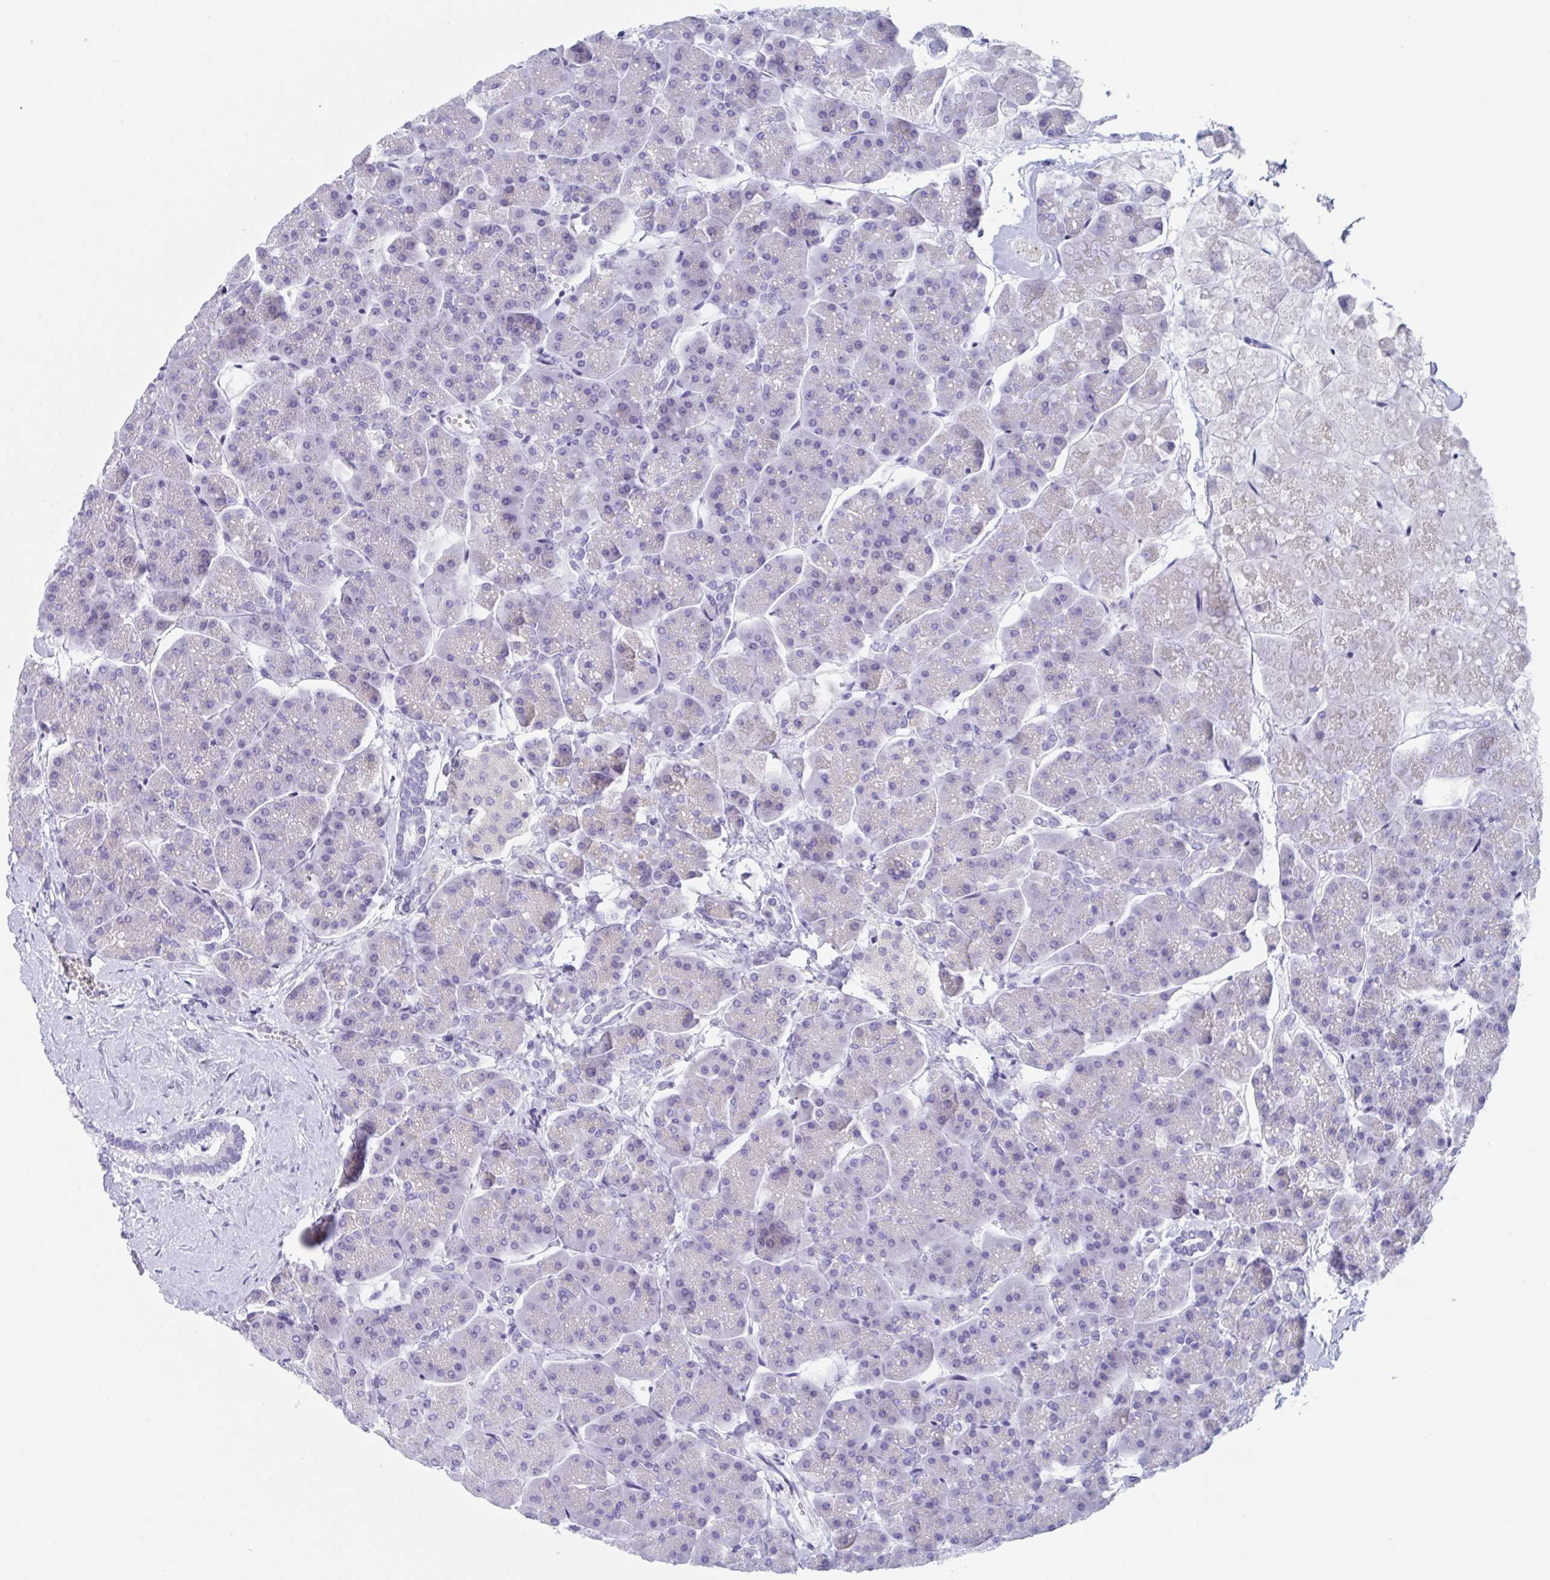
{"staining": {"intensity": "negative", "quantity": "none", "location": "none"}, "tissue": "pancreas", "cell_type": "Exocrine glandular cells", "image_type": "normal", "snomed": [{"axis": "morphology", "description": "Normal tissue, NOS"}, {"axis": "topography", "description": "Pancreas"}, {"axis": "topography", "description": "Peripheral nerve tissue"}], "caption": "There is no significant staining in exocrine glandular cells of pancreas. (Brightfield microscopy of DAB (3,3'-diaminobenzidine) immunohistochemistry at high magnification).", "gene": "ZPBP", "patient": {"sex": "male", "age": 54}}